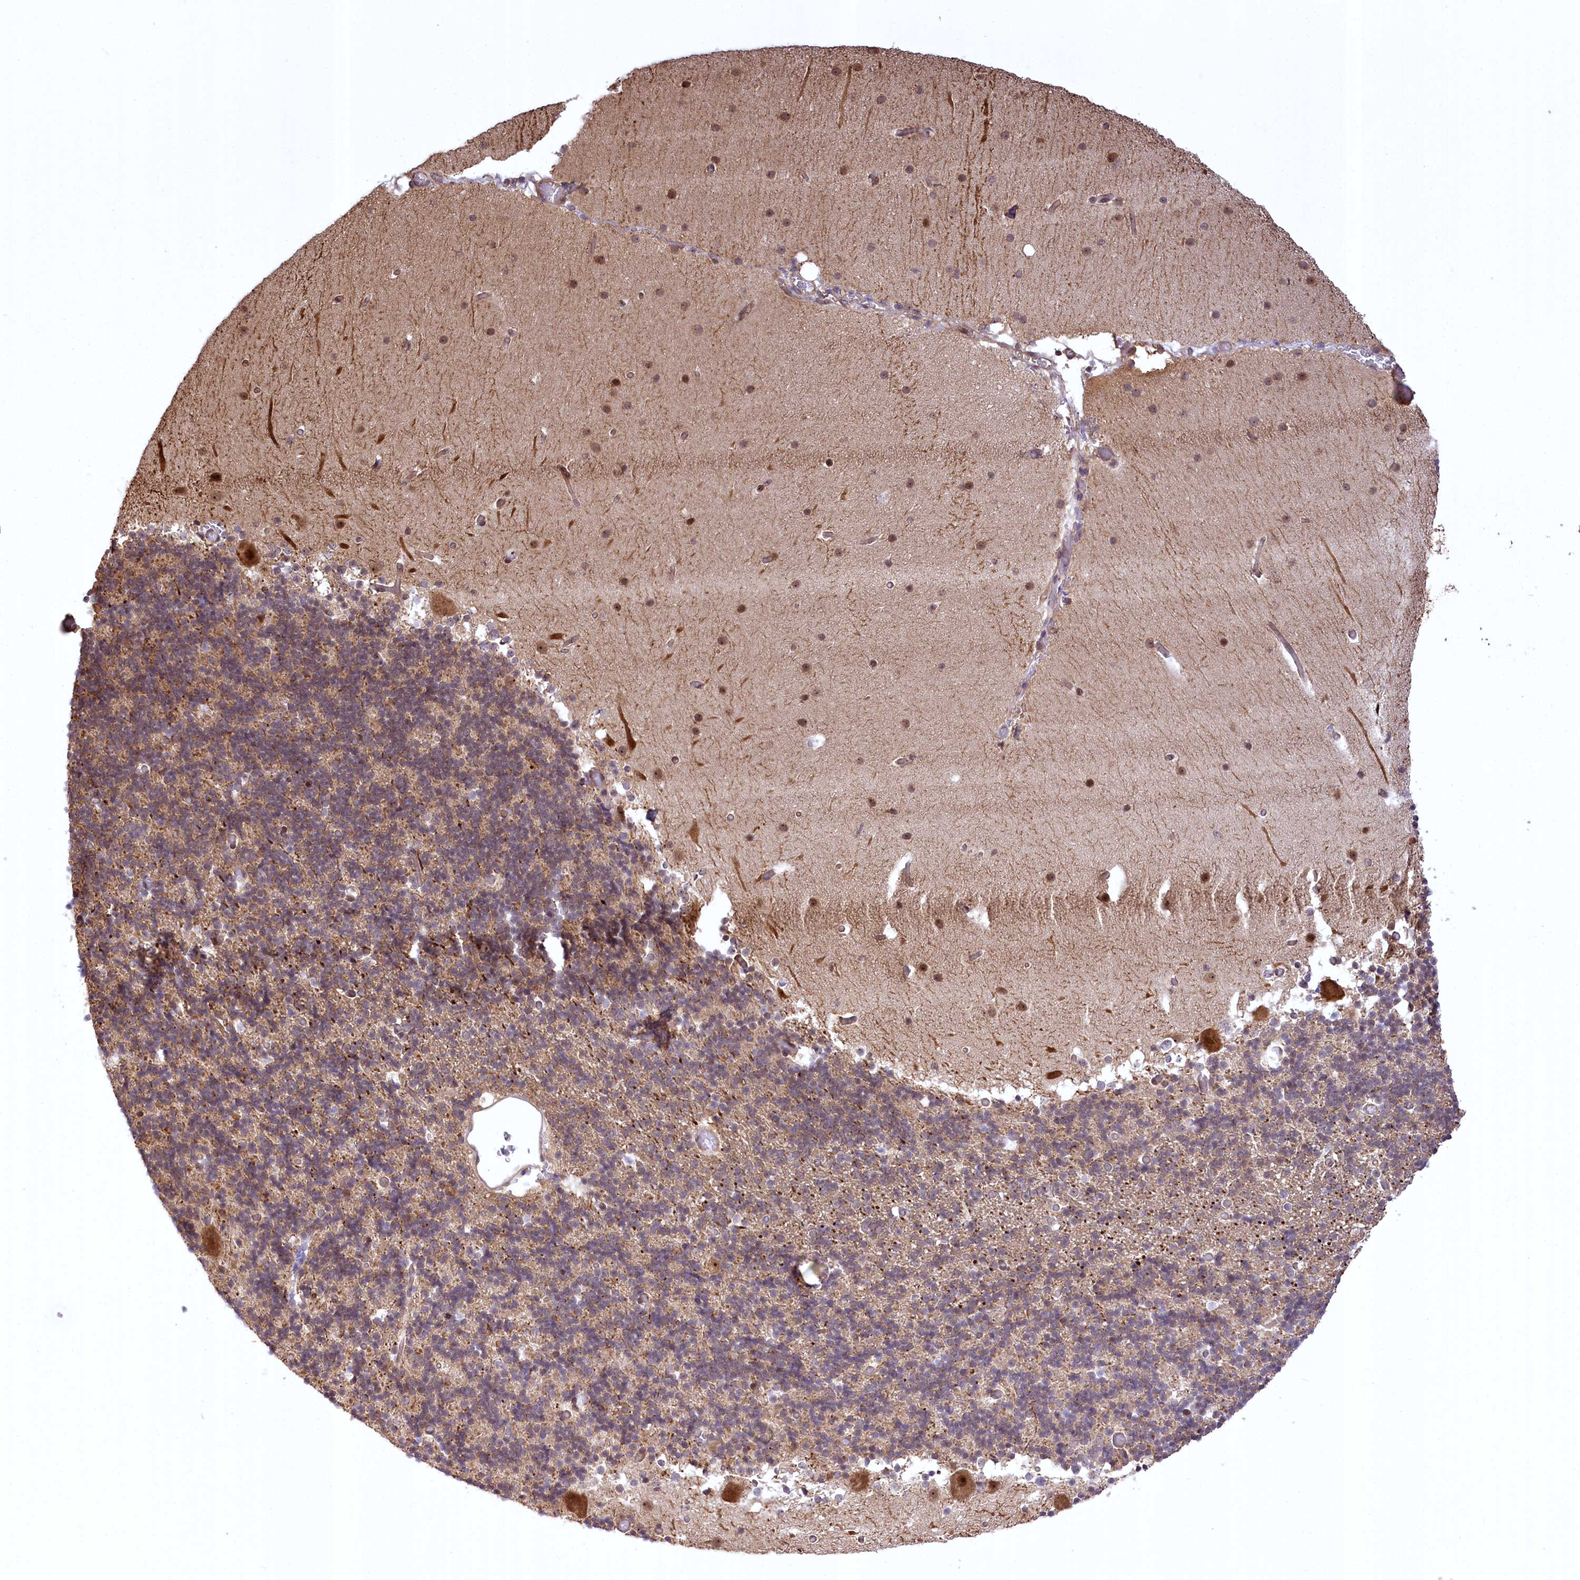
{"staining": {"intensity": "weak", "quantity": "25%-75%", "location": "cytoplasmic/membranous"}, "tissue": "cerebellum", "cell_type": "Cells in granular layer", "image_type": "normal", "snomed": [{"axis": "morphology", "description": "Normal tissue, NOS"}, {"axis": "topography", "description": "Cerebellum"}], "caption": "This image reveals IHC staining of benign cerebellum, with low weak cytoplasmic/membranous positivity in about 25%-75% of cells in granular layer.", "gene": "SERGEF", "patient": {"sex": "male", "age": 57}}